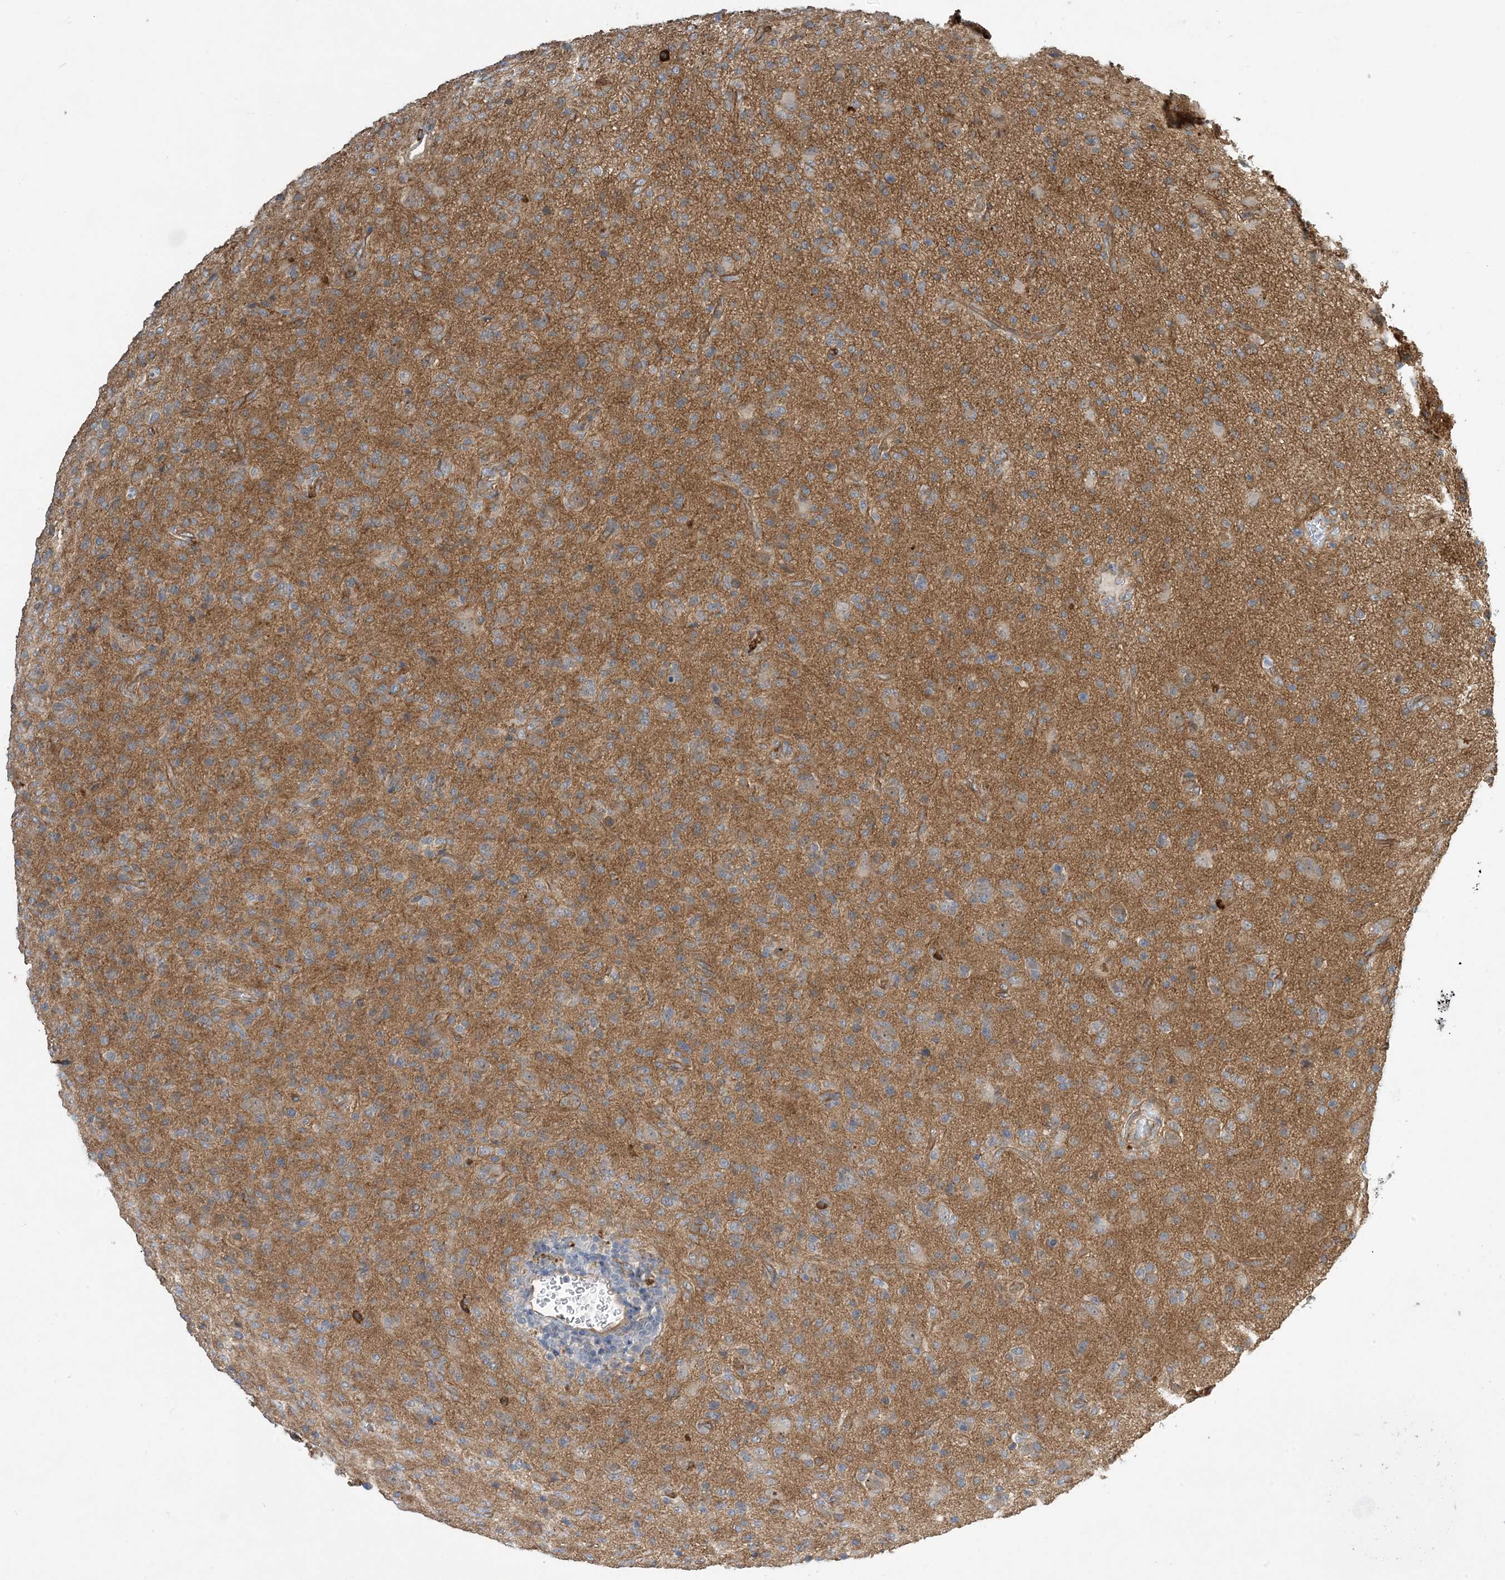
{"staining": {"intensity": "weak", "quantity": "25%-75%", "location": "cytoplasmic/membranous"}, "tissue": "glioma", "cell_type": "Tumor cells", "image_type": "cancer", "snomed": [{"axis": "morphology", "description": "Glioma, malignant, High grade"}, {"axis": "topography", "description": "Brain"}], "caption": "Glioma stained with IHC reveals weak cytoplasmic/membranous positivity in approximately 25%-75% of tumor cells.", "gene": "AOC1", "patient": {"sex": "female", "age": 57}}